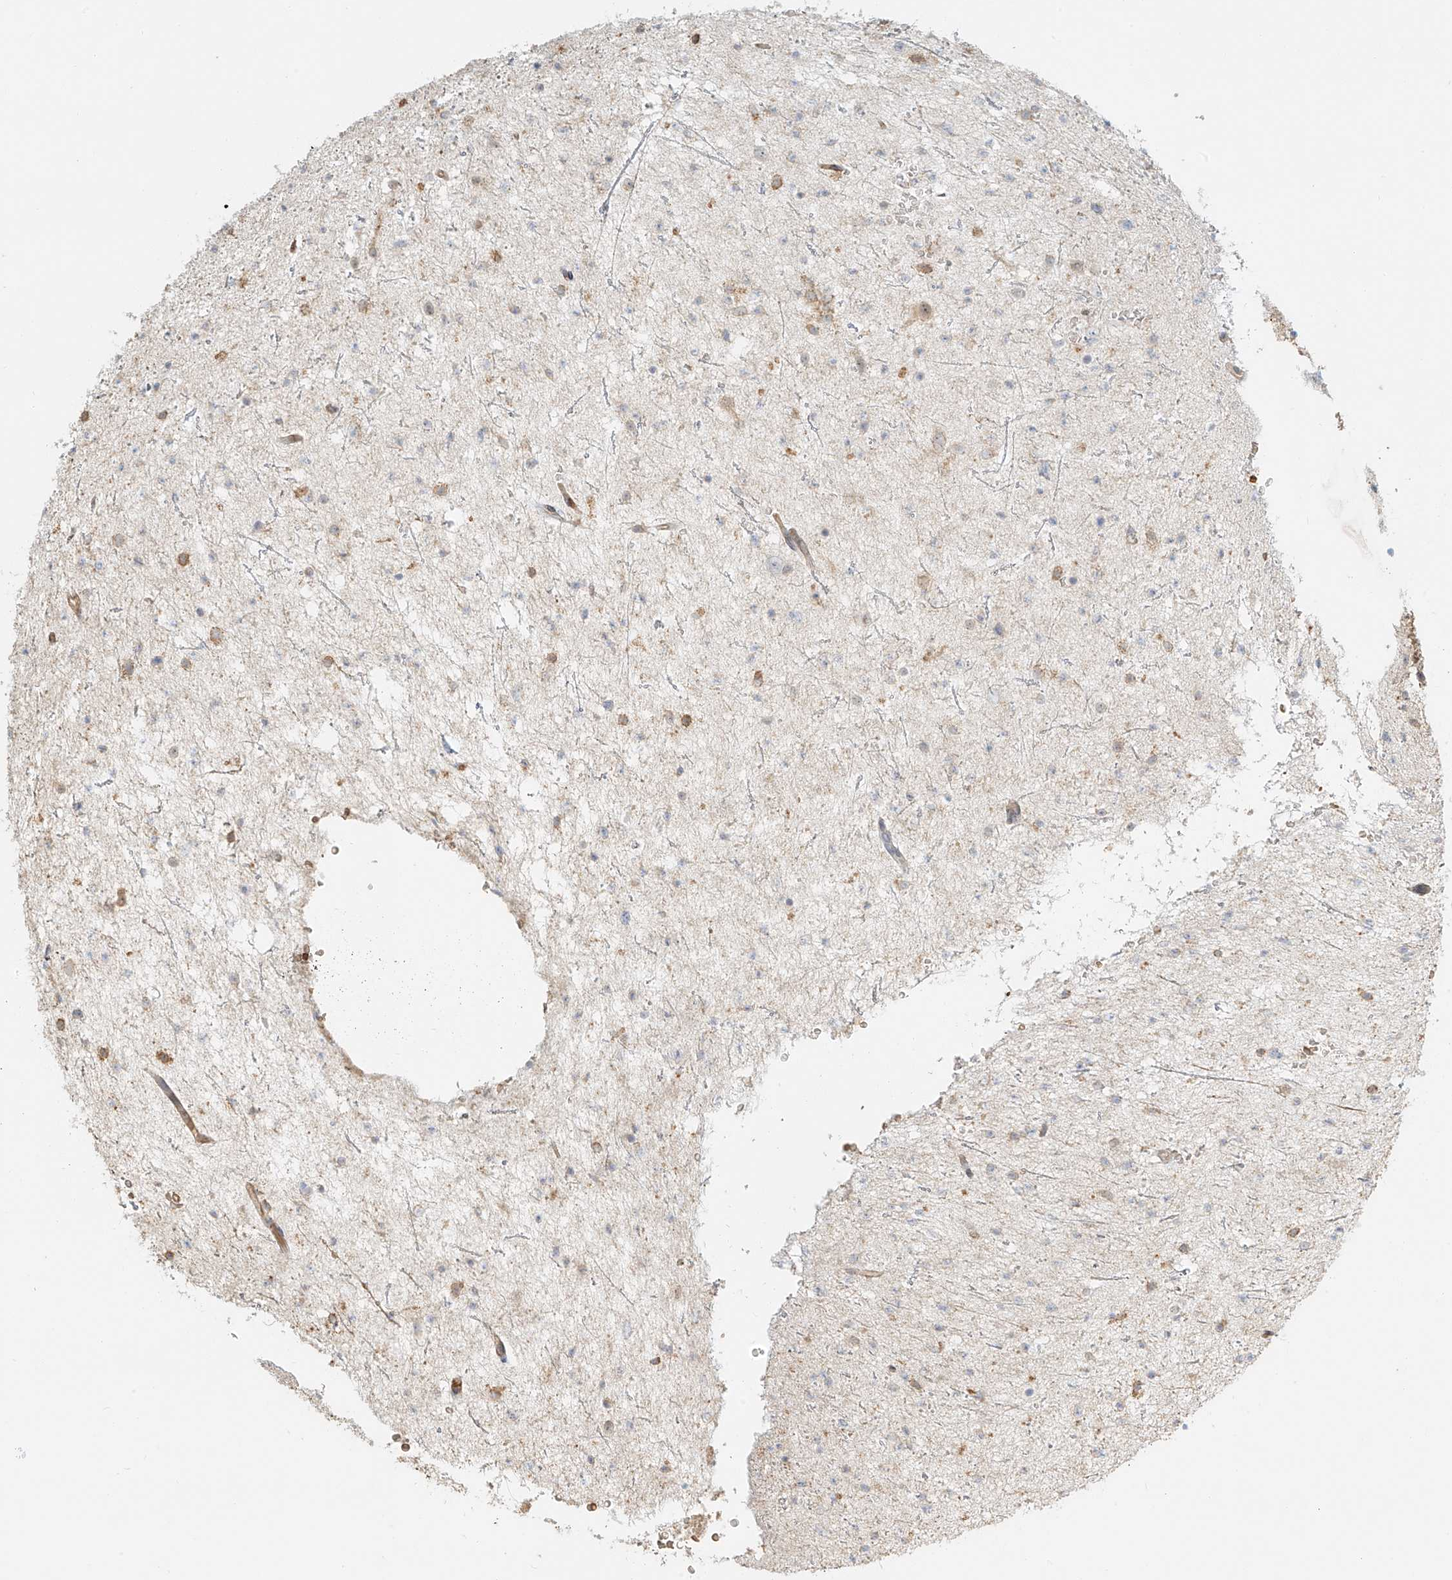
{"staining": {"intensity": "negative", "quantity": "none", "location": "none"}, "tissue": "glioma", "cell_type": "Tumor cells", "image_type": "cancer", "snomed": [{"axis": "morphology", "description": "Glioma, malignant, Low grade"}, {"axis": "topography", "description": "Brain"}], "caption": "Protein analysis of glioma reveals no significant expression in tumor cells.", "gene": "UPK1B", "patient": {"sex": "female", "age": 37}}